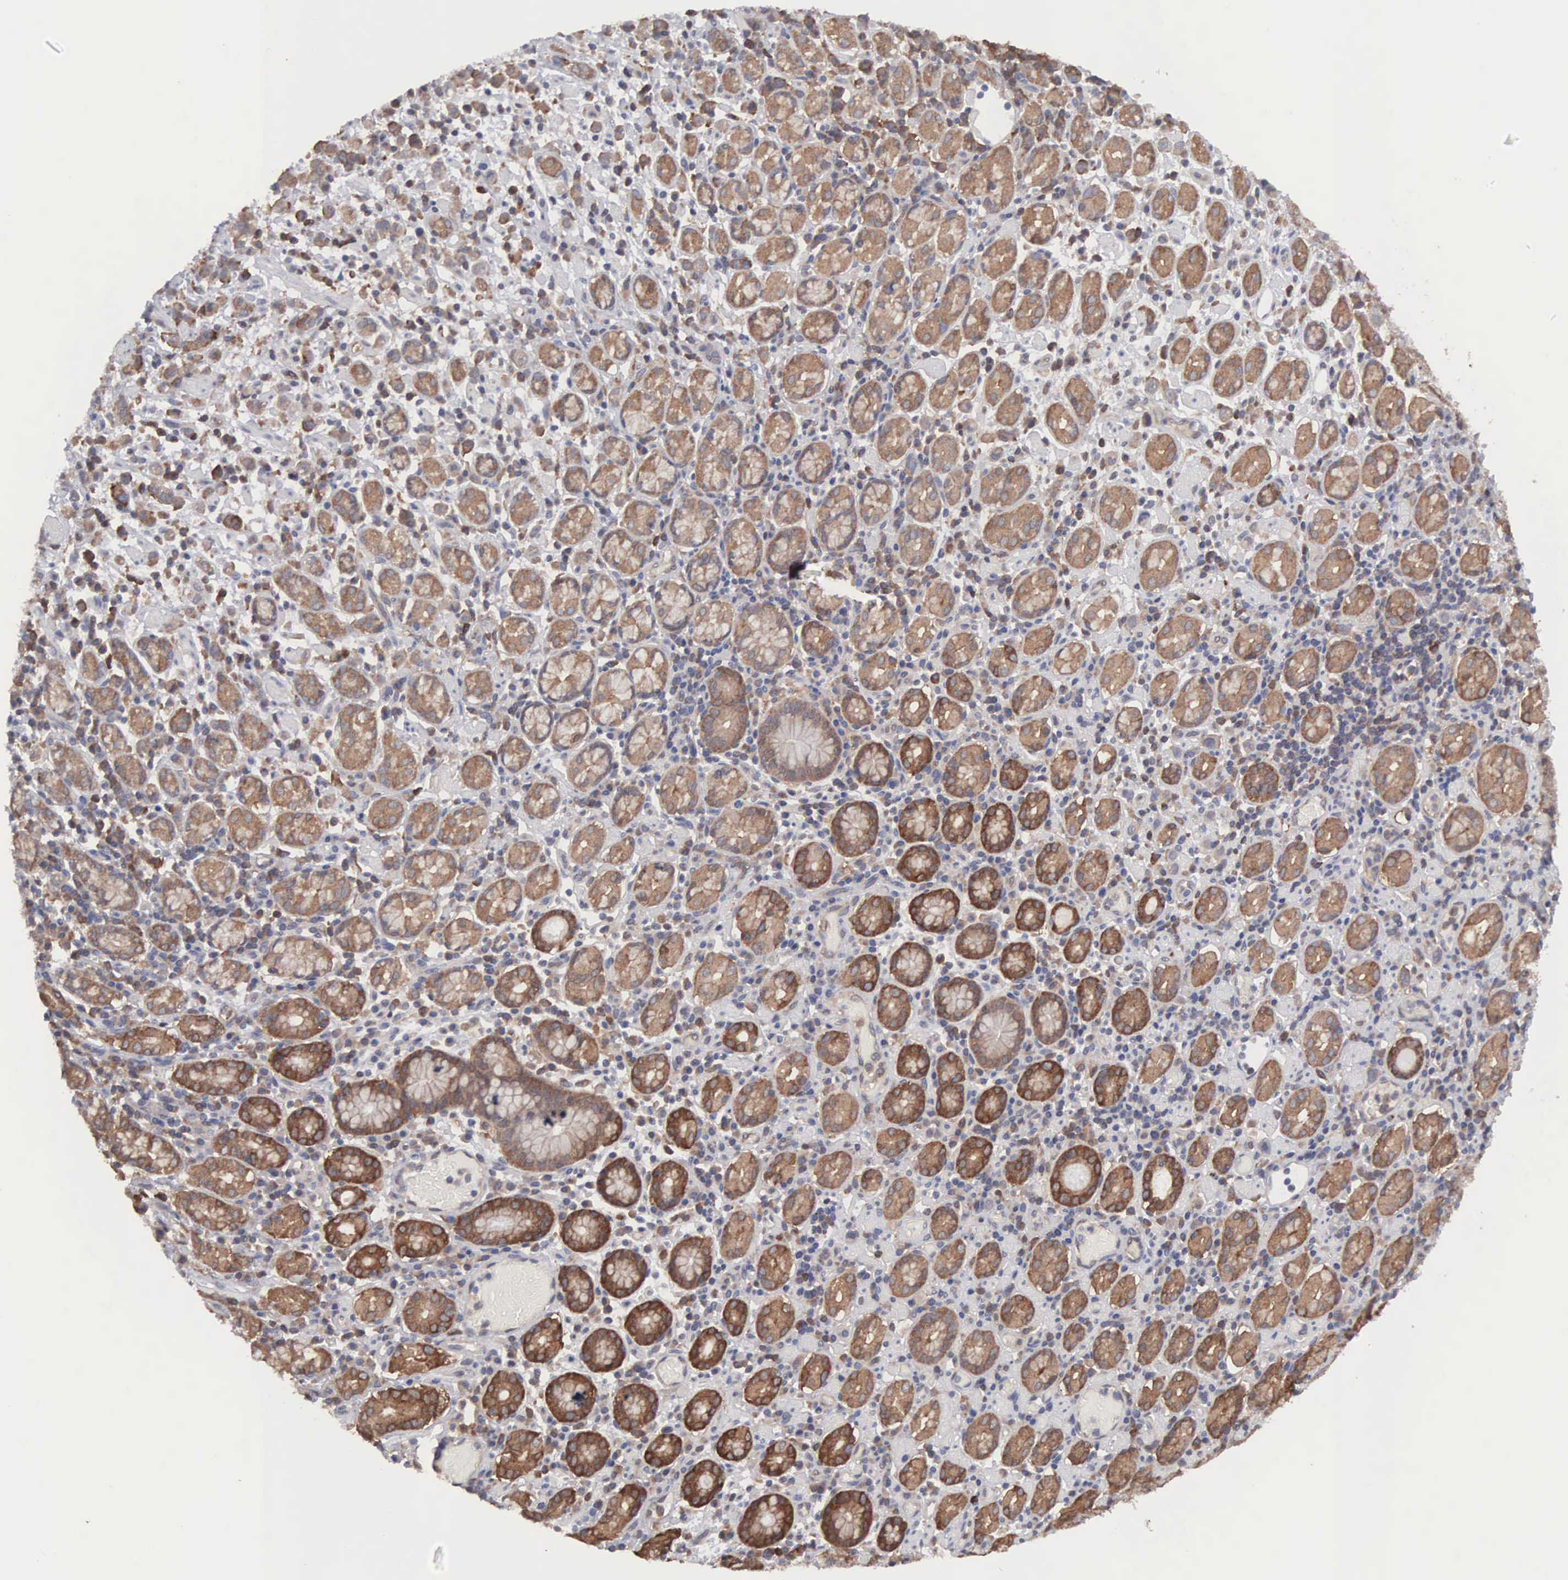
{"staining": {"intensity": "moderate", "quantity": ">75%", "location": "cytoplasmic/membranous"}, "tissue": "stomach cancer", "cell_type": "Tumor cells", "image_type": "cancer", "snomed": [{"axis": "morphology", "description": "Adenocarcinoma, NOS"}, {"axis": "topography", "description": "Stomach, lower"}], "caption": "High-power microscopy captured an immunohistochemistry (IHC) image of adenocarcinoma (stomach), revealing moderate cytoplasmic/membranous expression in about >75% of tumor cells.", "gene": "MTHFD1", "patient": {"sex": "male", "age": 88}}